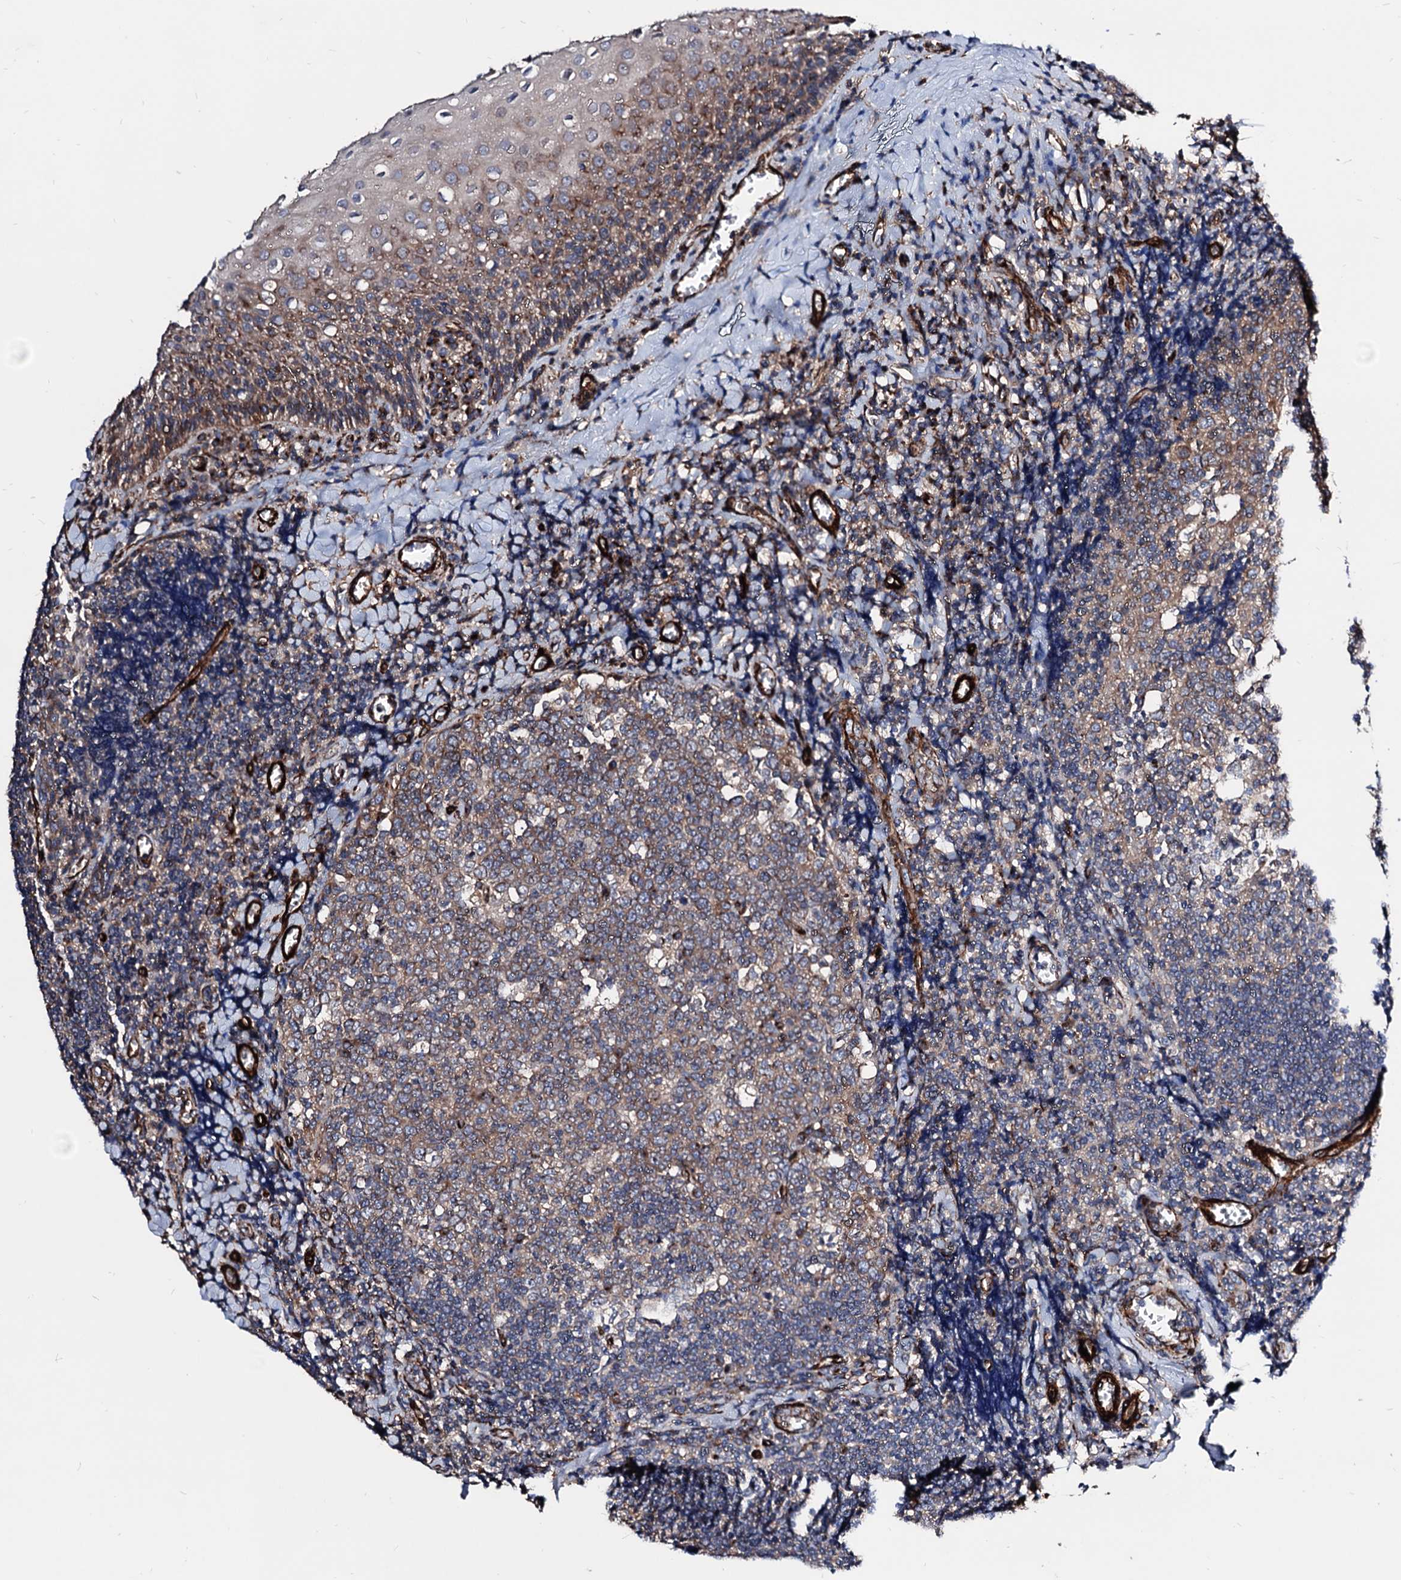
{"staining": {"intensity": "weak", "quantity": ">75%", "location": "cytoplasmic/membranous"}, "tissue": "tonsil", "cell_type": "Germinal center cells", "image_type": "normal", "snomed": [{"axis": "morphology", "description": "Normal tissue, NOS"}, {"axis": "topography", "description": "Tonsil"}], "caption": "Immunohistochemistry of normal human tonsil demonstrates low levels of weak cytoplasmic/membranous positivity in approximately >75% of germinal center cells.", "gene": "WDR11", "patient": {"sex": "male", "age": 27}}